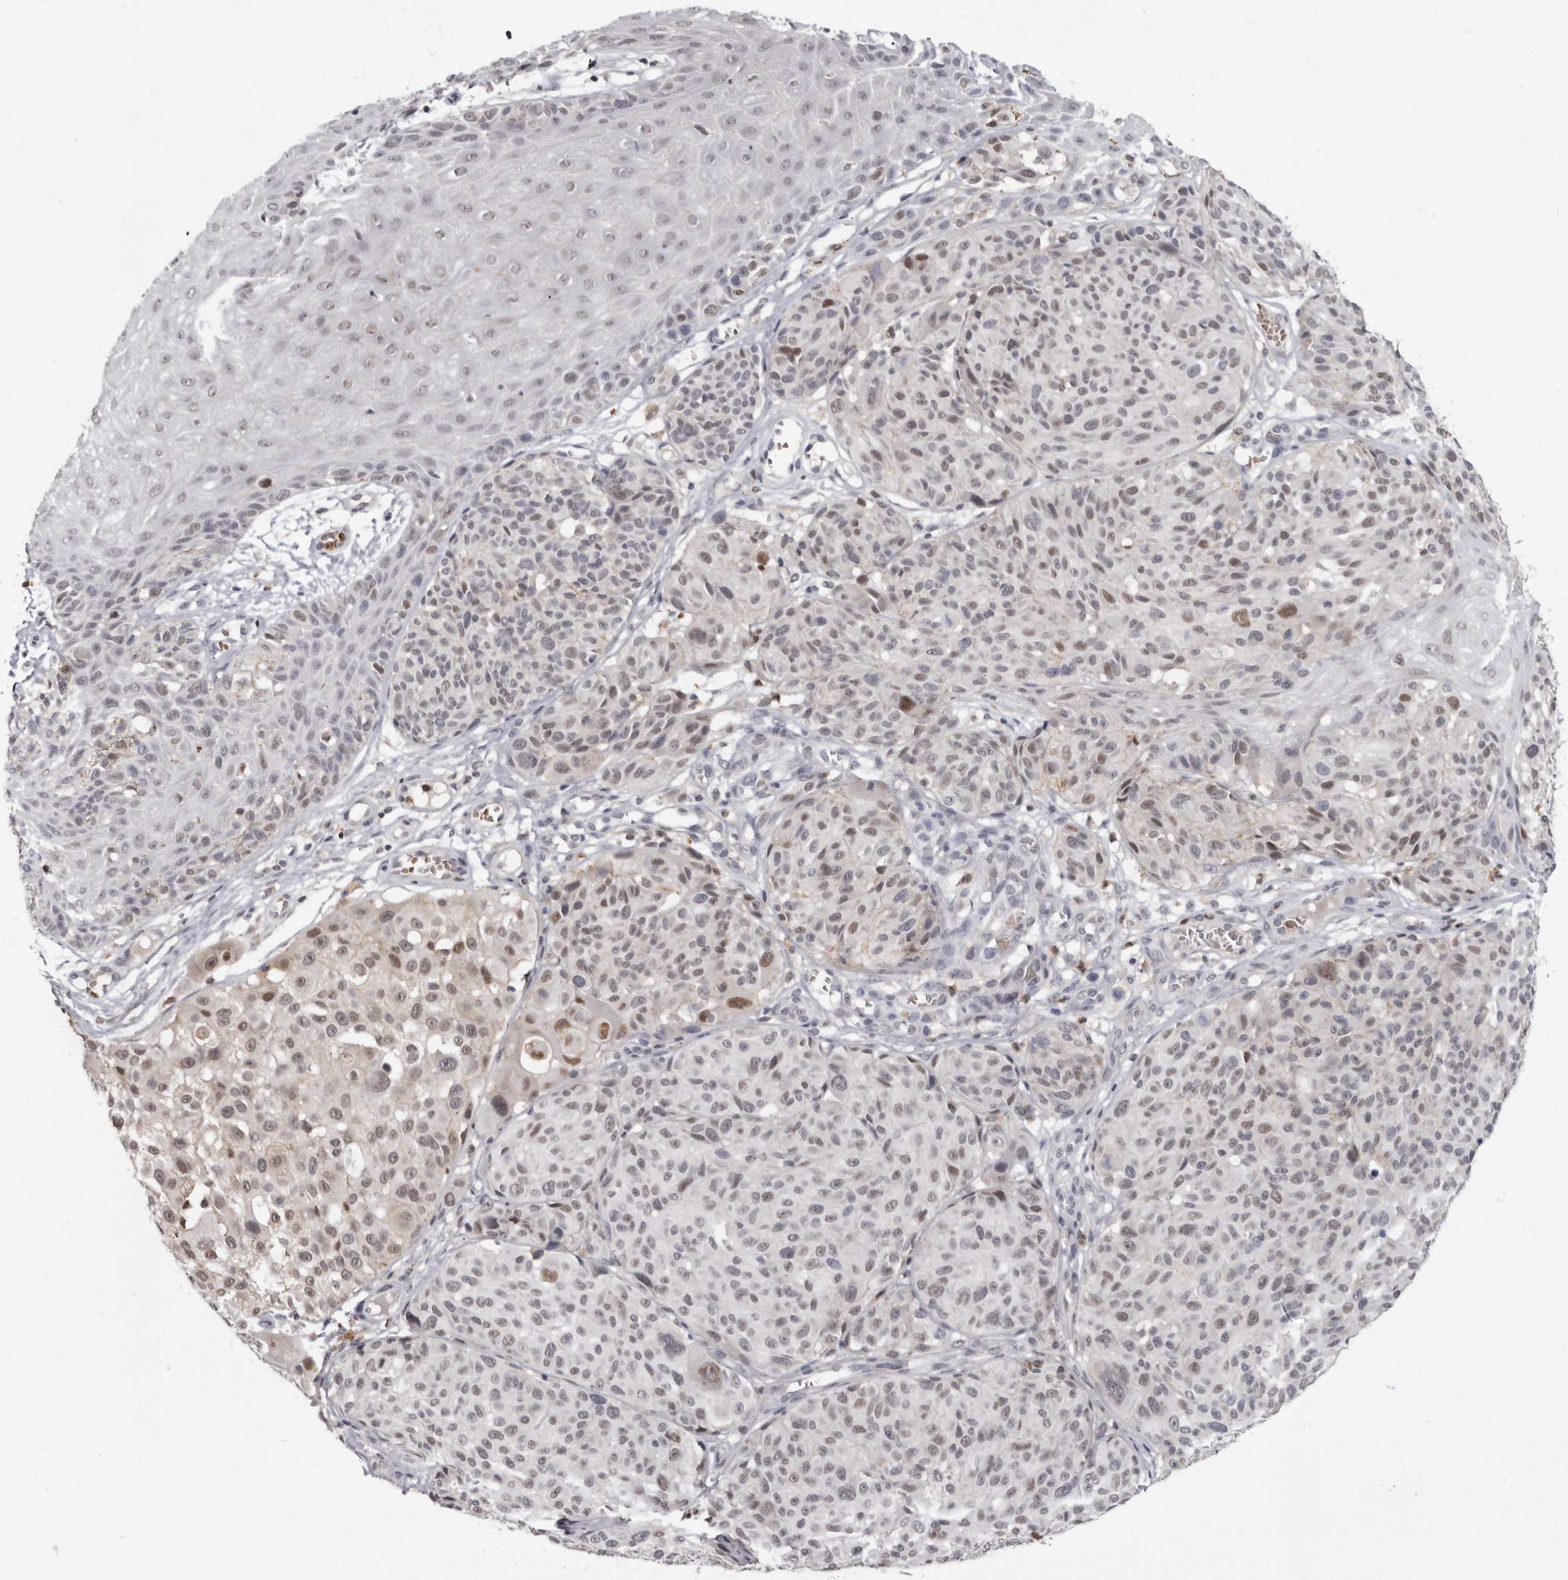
{"staining": {"intensity": "moderate", "quantity": "<25%", "location": "nuclear"}, "tissue": "melanoma", "cell_type": "Tumor cells", "image_type": "cancer", "snomed": [{"axis": "morphology", "description": "Malignant melanoma, NOS"}, {"axis": "topography", "description": "Skin"}], "caption": "Immunohistochemical staining of human melanoma demonstrates low levels of moderate nuclear expression in about <25% of tumor cells.", "gene": "CGN", "patient": {"sex": "male", "age": 83}}